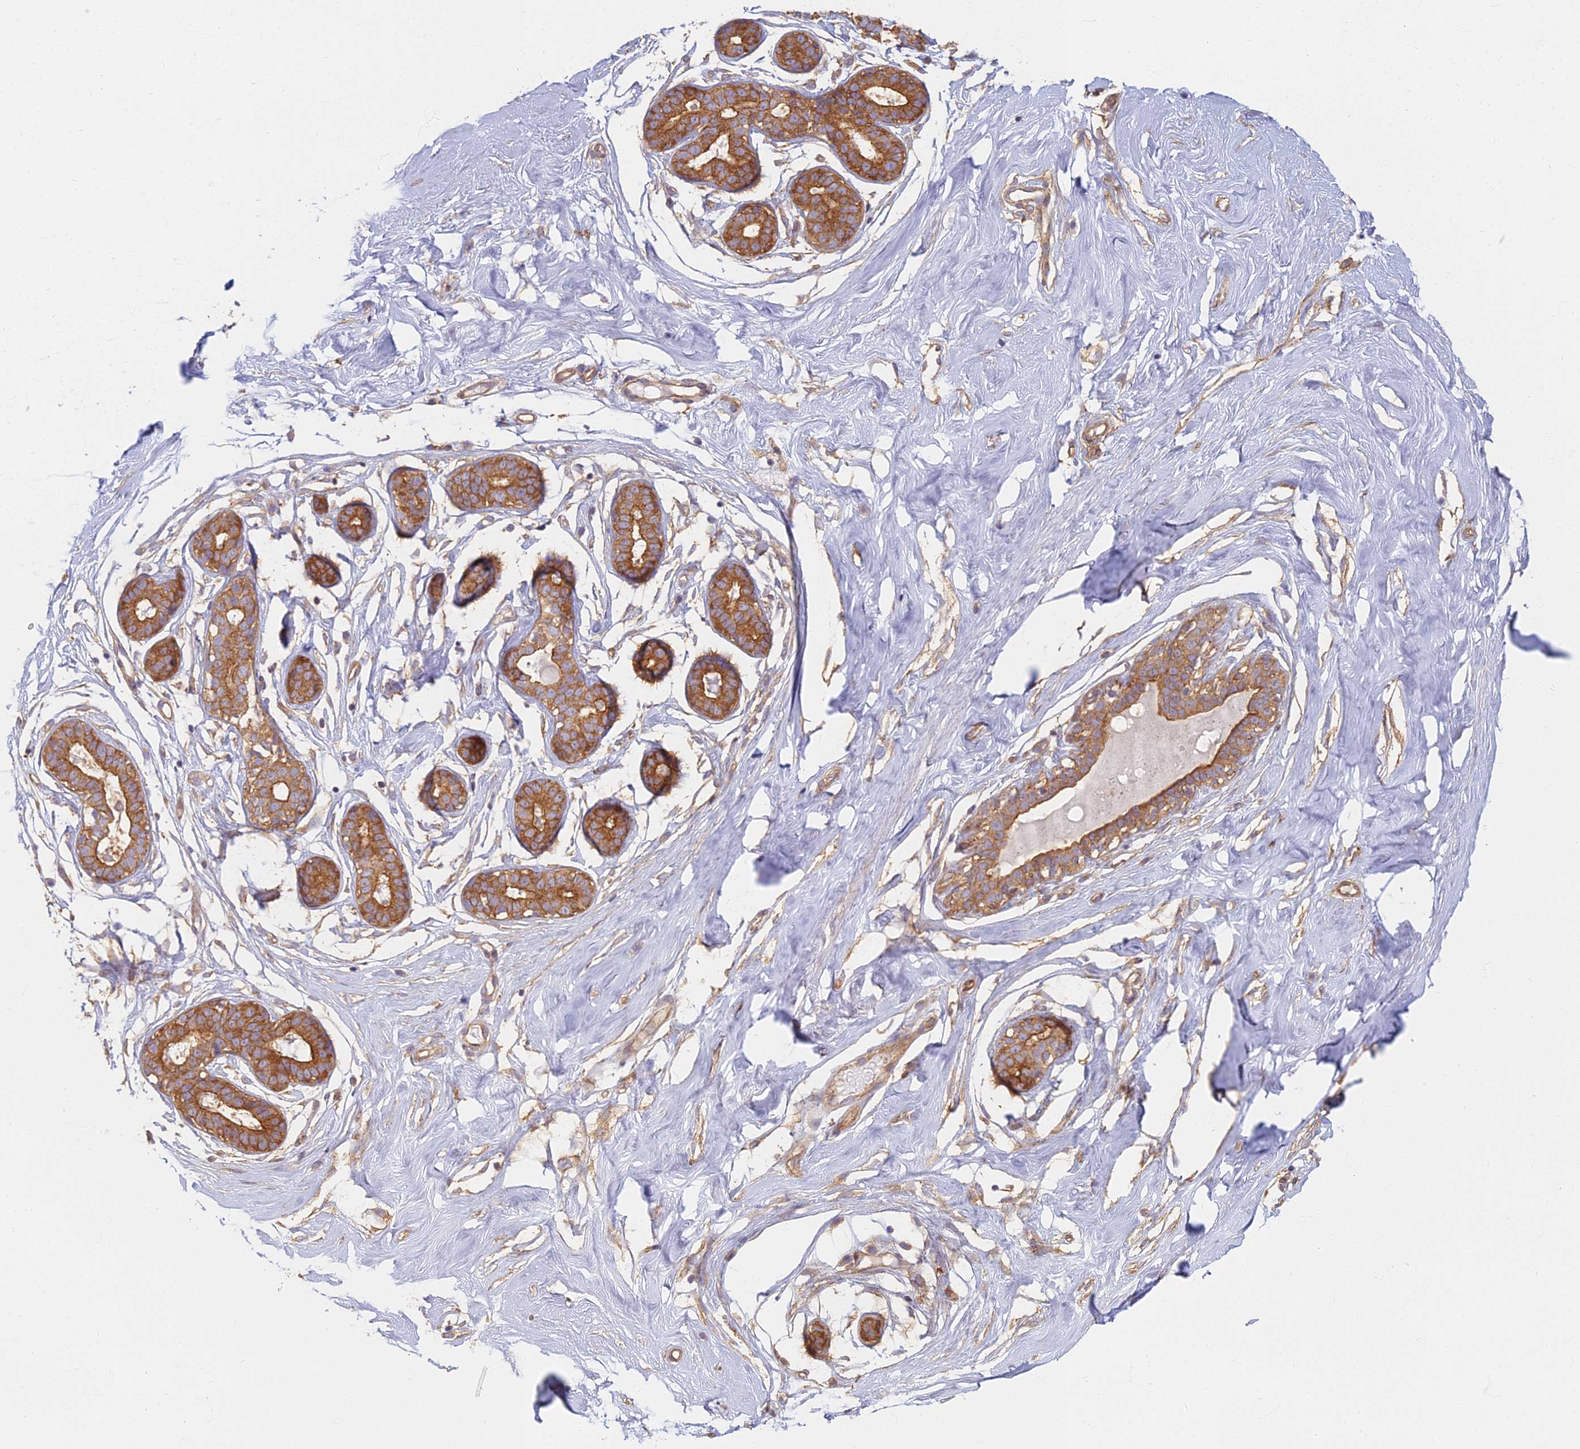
{"staining": {"intensity": "negative", "quantity": "none", "location": "none"}, "tissue": "breast", "cell_type": "Adipocytes", "image_type": "normal", "snomed": [{"axis": "morphology", "description": "Normal tissue, NOS"}, {"axis": "morphology", "description": "Adenoma, NOS"}, {"axis": "topography", "description": "Breast"}], "caption": "Protein analysis of unremarkable breast reveals no significant staining in adipocytes.", "gene": "RBSN", "patient": {"sex": "female", "age": 23}}